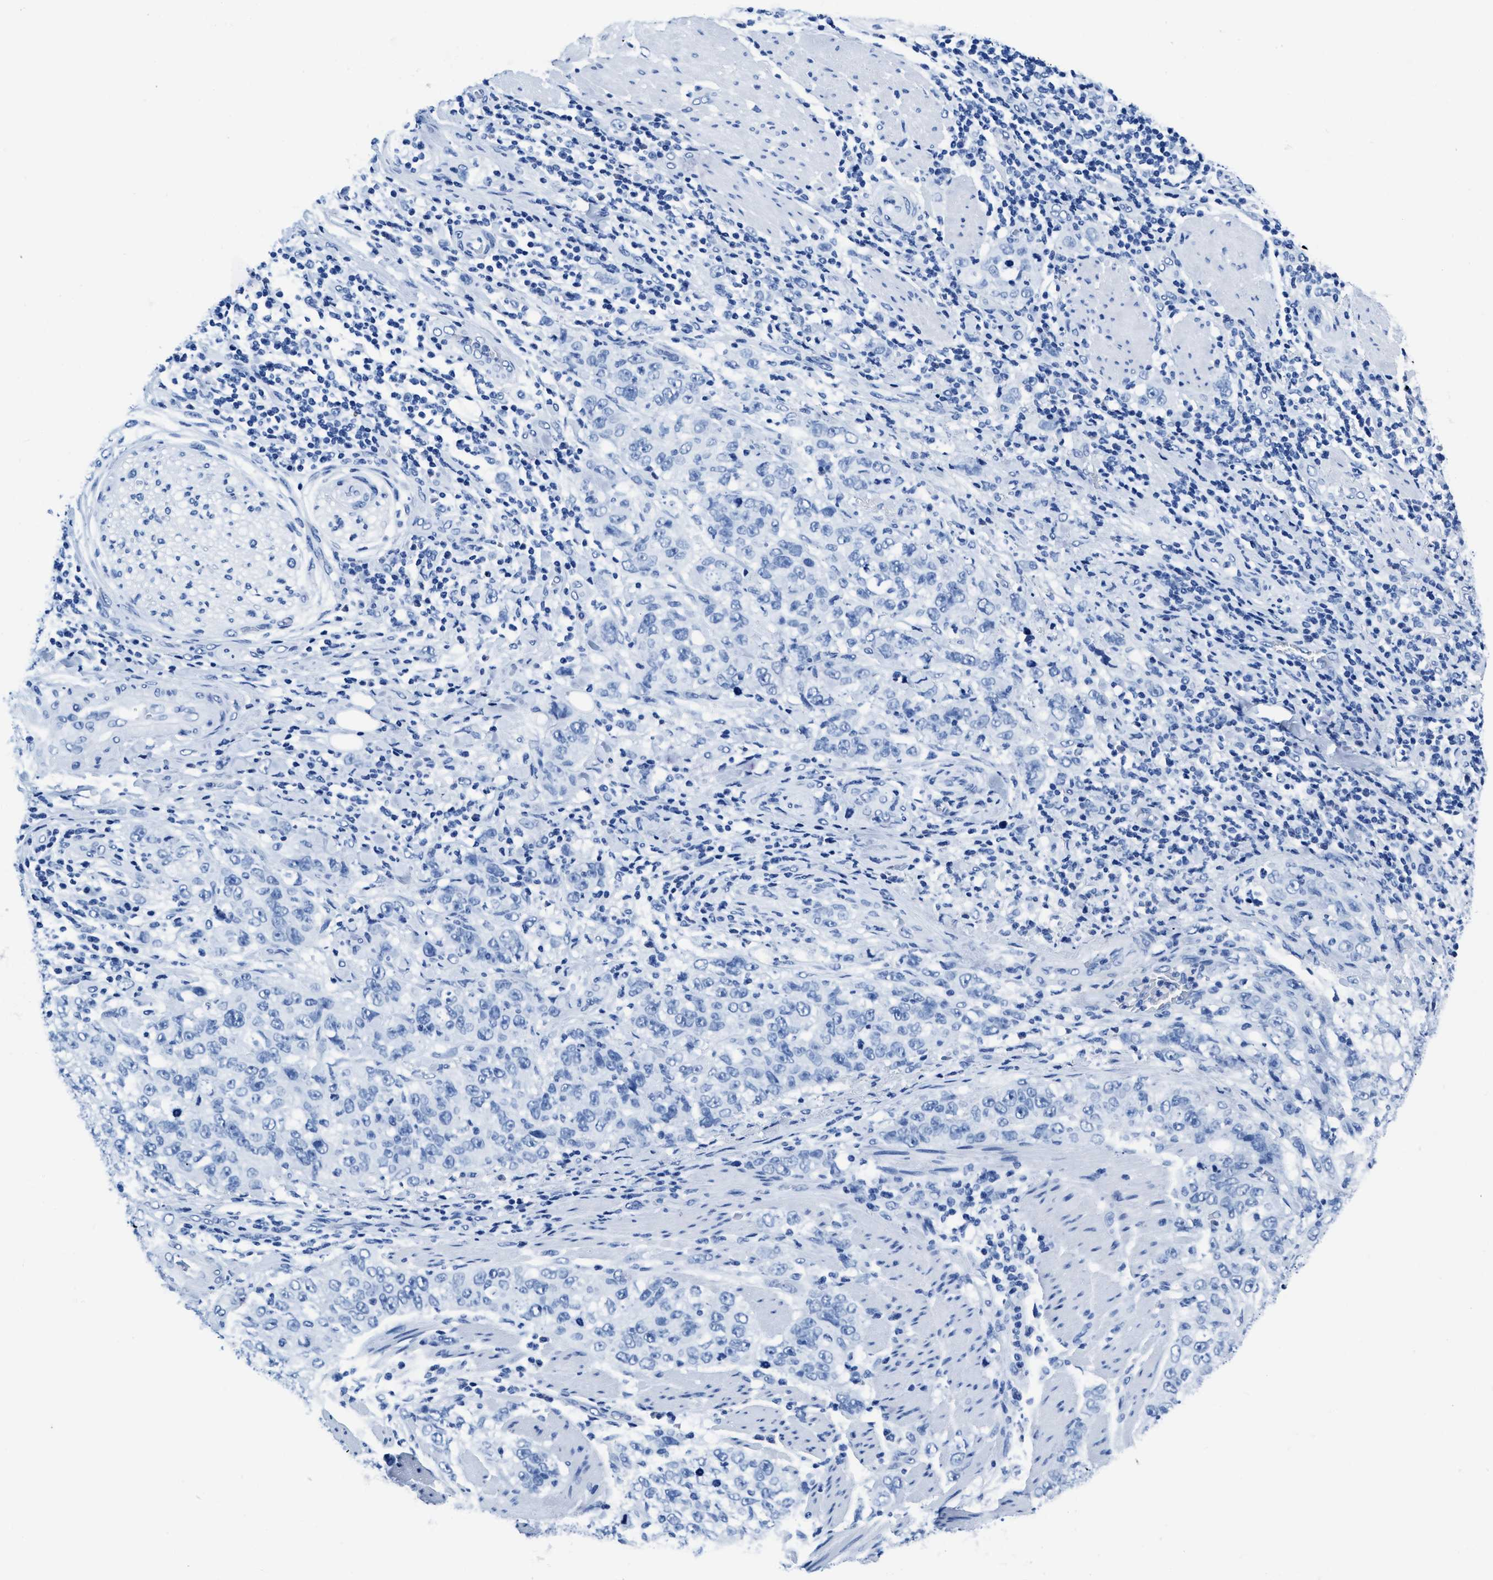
{"staining": {"intensity": "negative", "quantity": "none", "location": "none"}, "tissue": "stomach cancer", "cell_type": "Tumor cells", "image_type": "cancer", "snomed": [{"axis": "morphology", "description": "Adenocarcinoma, NOS"}, {"axis": "topography", "description": "Stomach"}], "caption": "Micrograph shows no protein staining in tumor cells of stomach adenocarcinoma tissue.", "gene": "ITGA2B", "patient": {"sex": "male", "age": 48}}